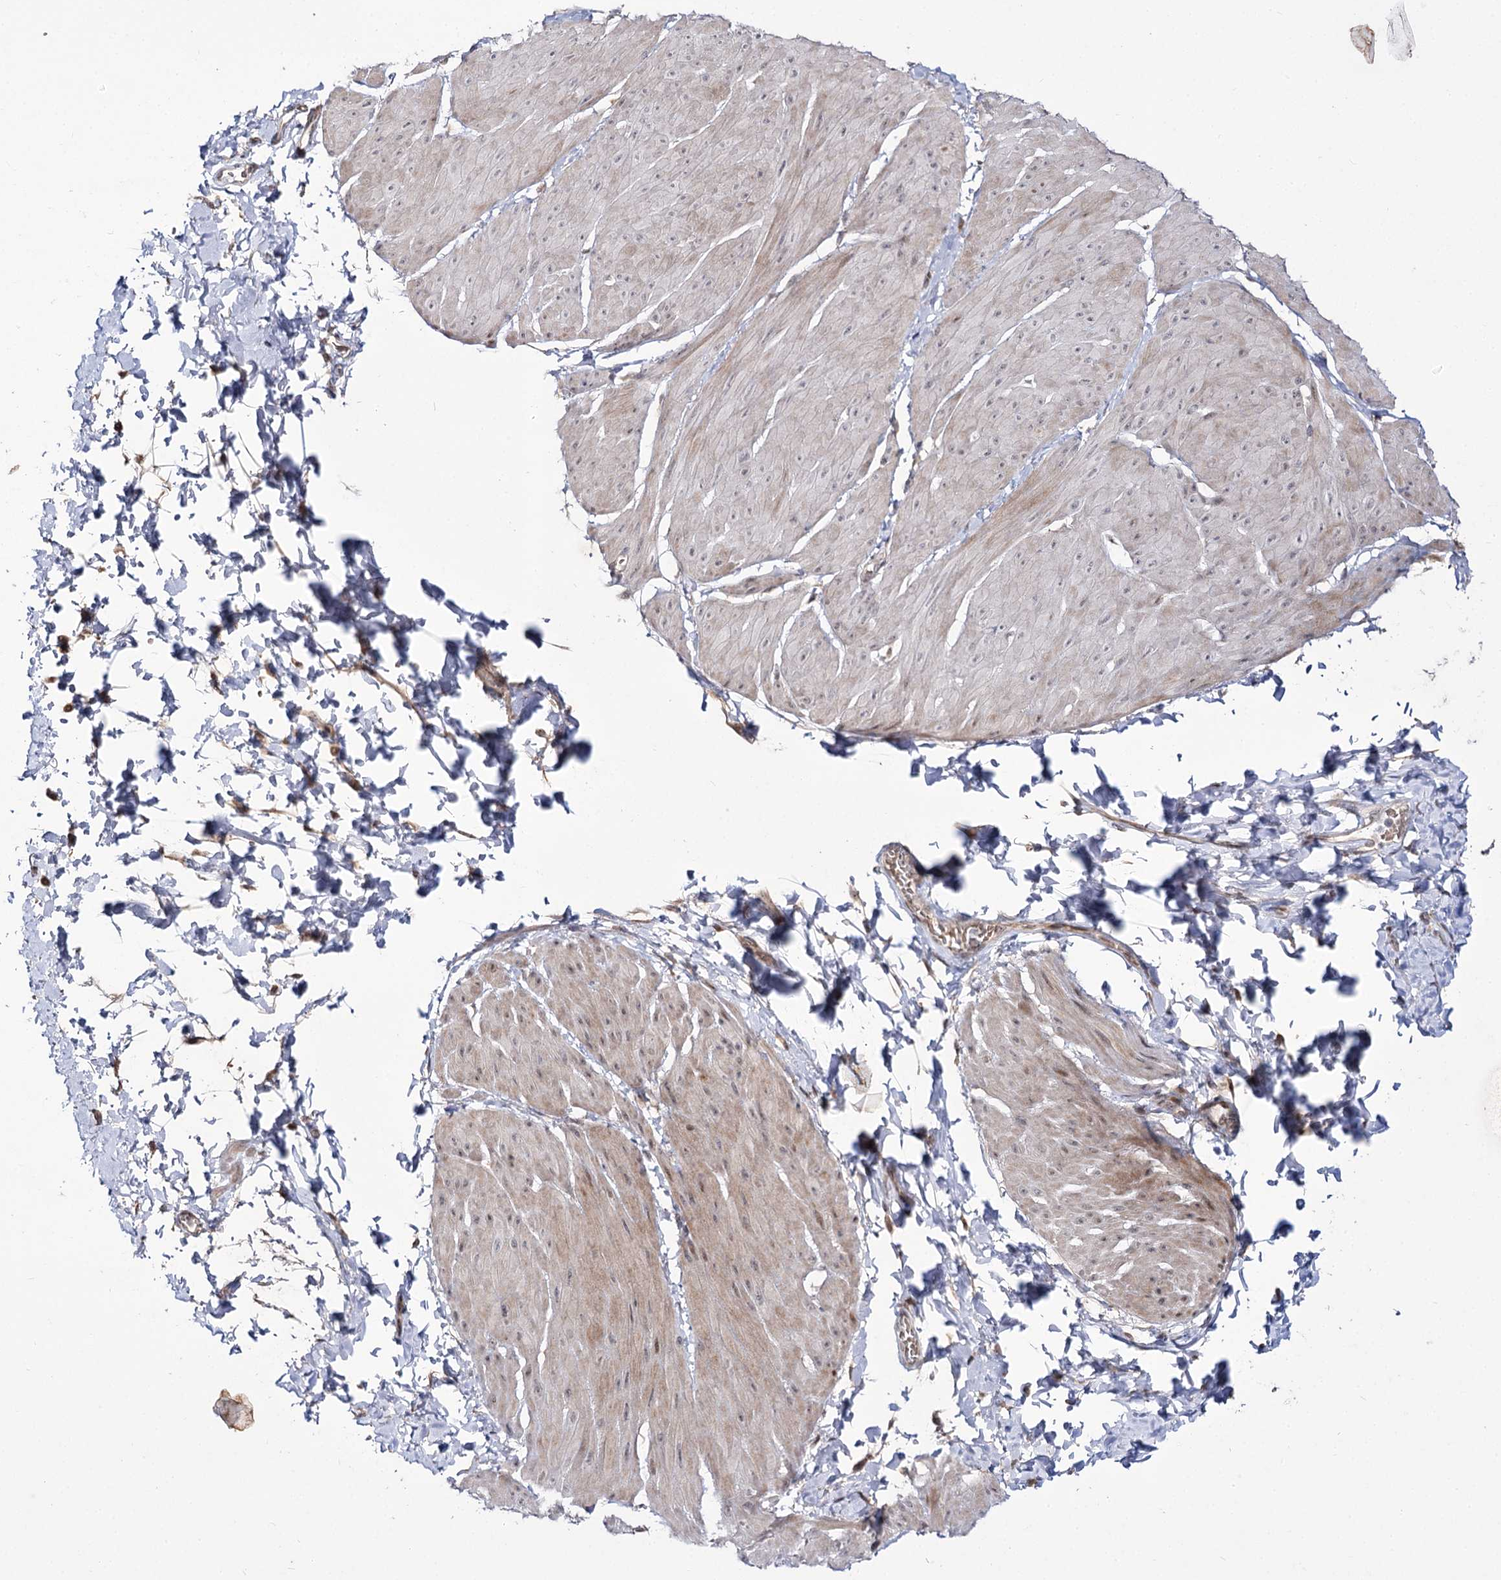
{"staining": {"intensity": "weak", "quantity": ">75%", "location": "cytoplasmic/membranous"}, "tissue": "smooth muscle", "cell_type": "Smooth muscle cells", "image_type": "normal", "snomed": [{"axis": "morphology", "description": "Urothelial carcinoma, High grade"}, {"axis": "topography", "description": "Urinary bladder"}], "caption": "Brown immunohistochemical staining in unremarkable smooth muscle displays weak cytoplasmic/membranous expression in approximately >75% of smooth muscle cells.", "gene": "RRP9", "patient": {"sex": "male", "age": 46}}